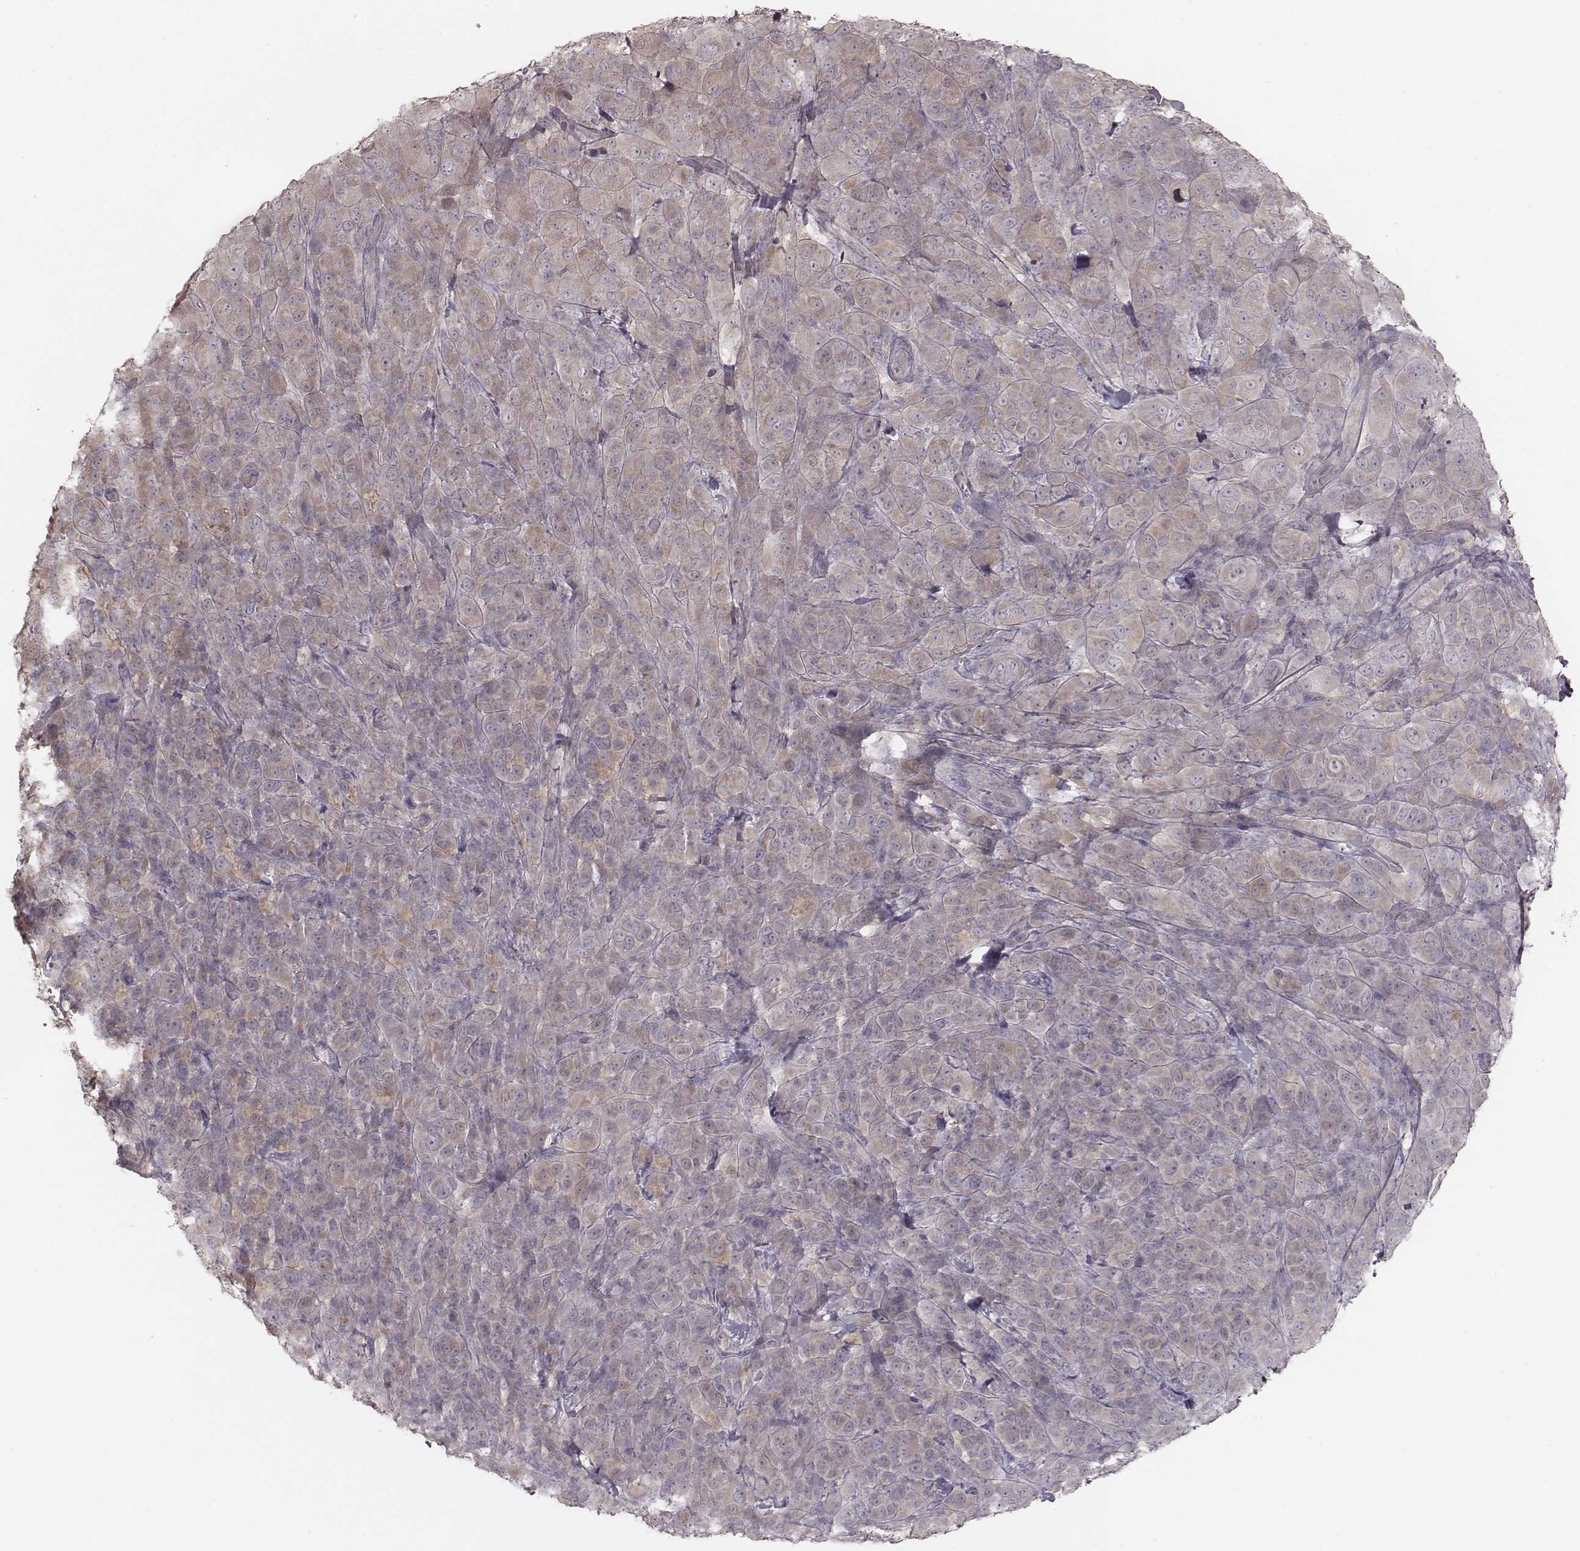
{"staining": {"intensity": "weak", "quantity": ">75%", "location": "cytoplasmic/membranous"}, "tissue": "melanoma", "cell_type": "Tumor cells", "image_type": "cancer", "snomed": [{"axis": "morphology", "description": "Malignant melanoma, NOS"}, {"axis": "topography", "description": "Skin"}], "caption": "Weak cytoplasmic/membranous staining for a protein is appreciated in about >75% of tumor cells of malignant melanoma using immunohistochemistry.", "gene": "TDRD5", "patient": {"sex": "female", "age": 87}}